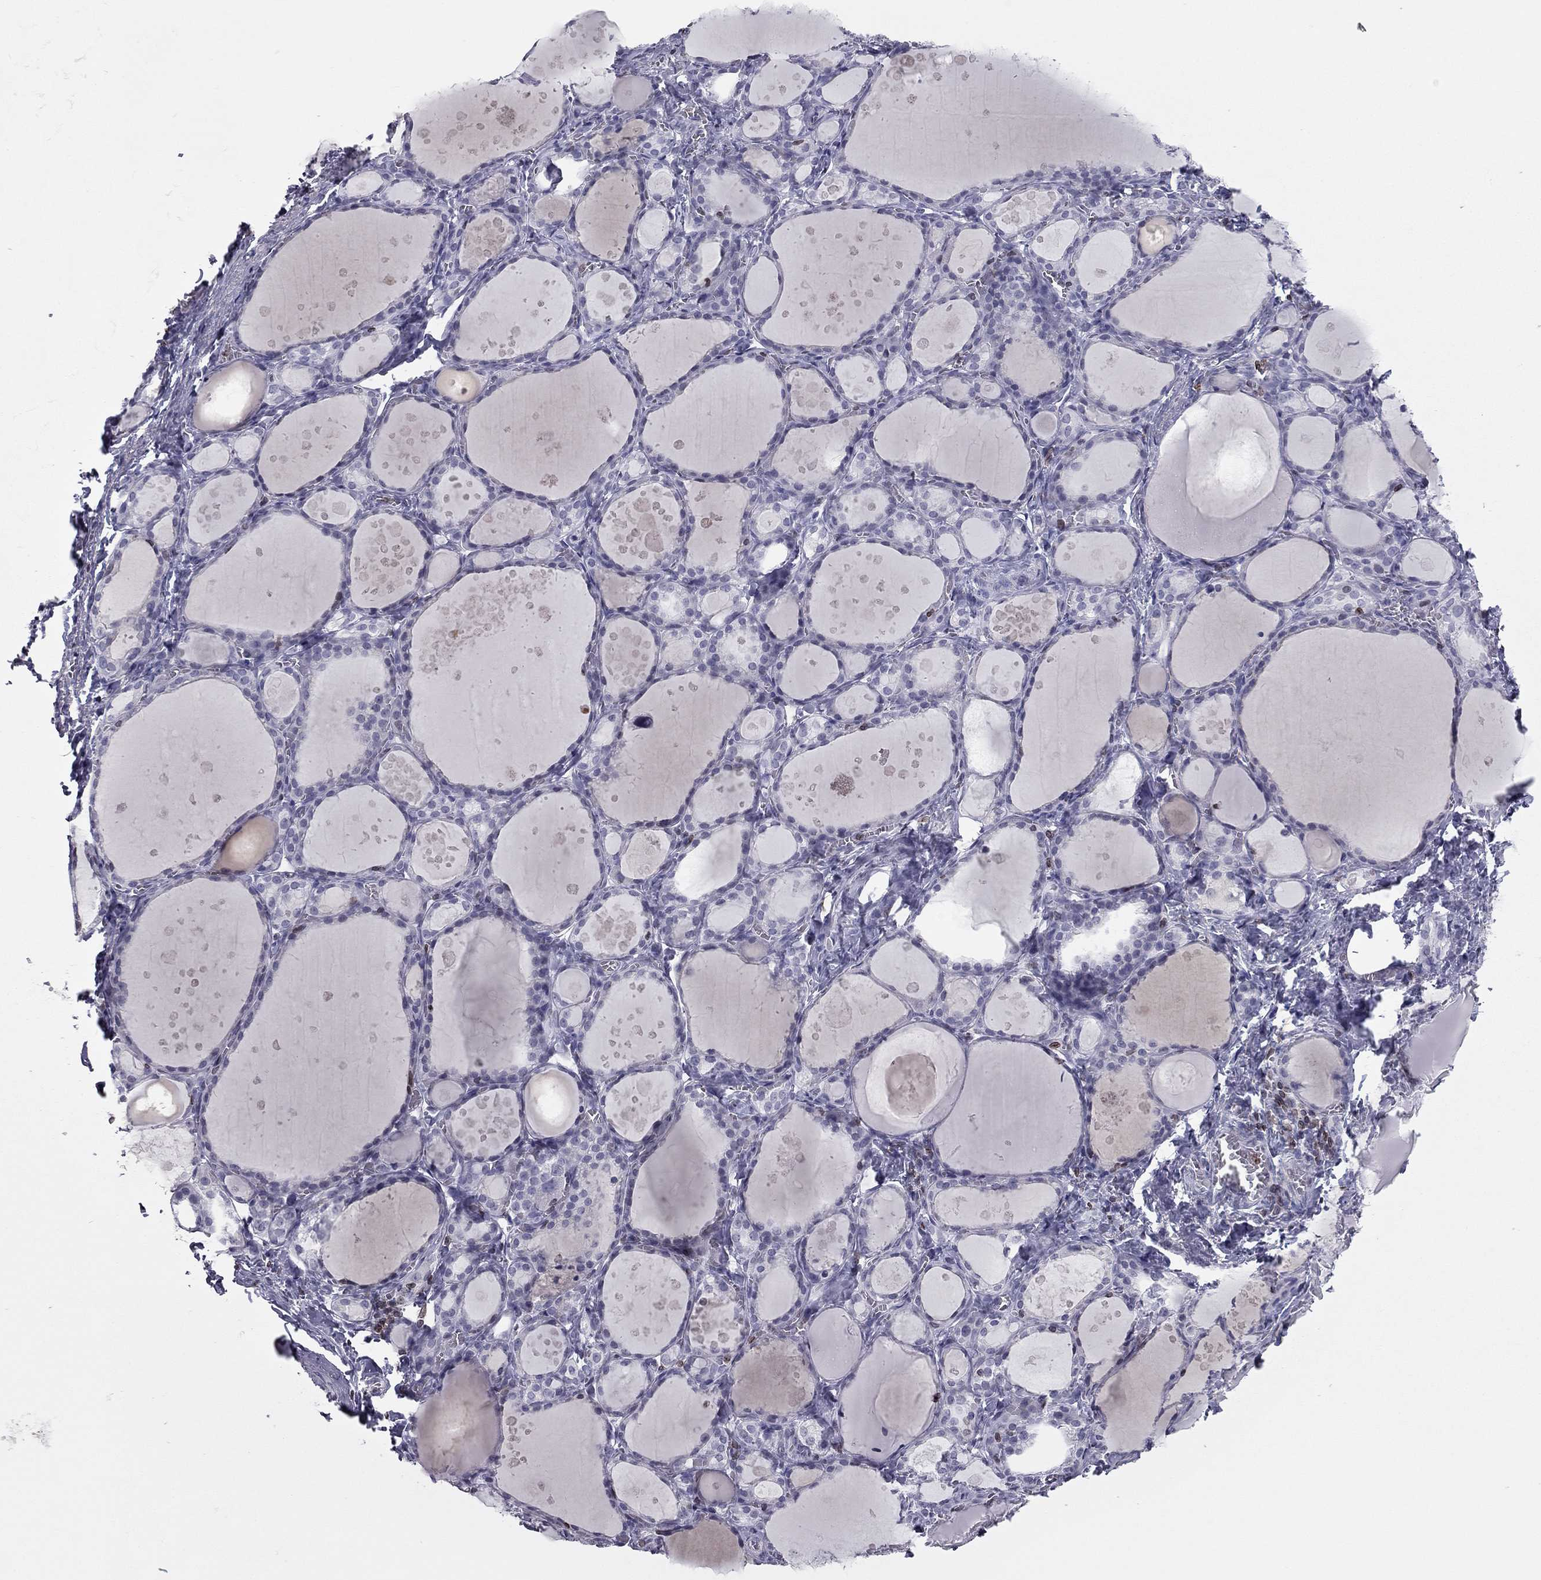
{"staining": {"intensity": "negative", "quantity": "none", "location": "none"}, "tissue": "thyroid gland", "cell_type": "Glandular cells", "image_type": "normal", "snomed": [{"axis": "morphology", "description": "Normal tissue, NOS"}, {"axis": "topography", "description": "Thyroid gland"}], "caption": "Immunohistochemistry image of normal human thyroid gland stained for a protein (brown), which displays no staining in glandular cells.", "gene": "ESPL1", "patient": {"sex": "male", "age": 68}}